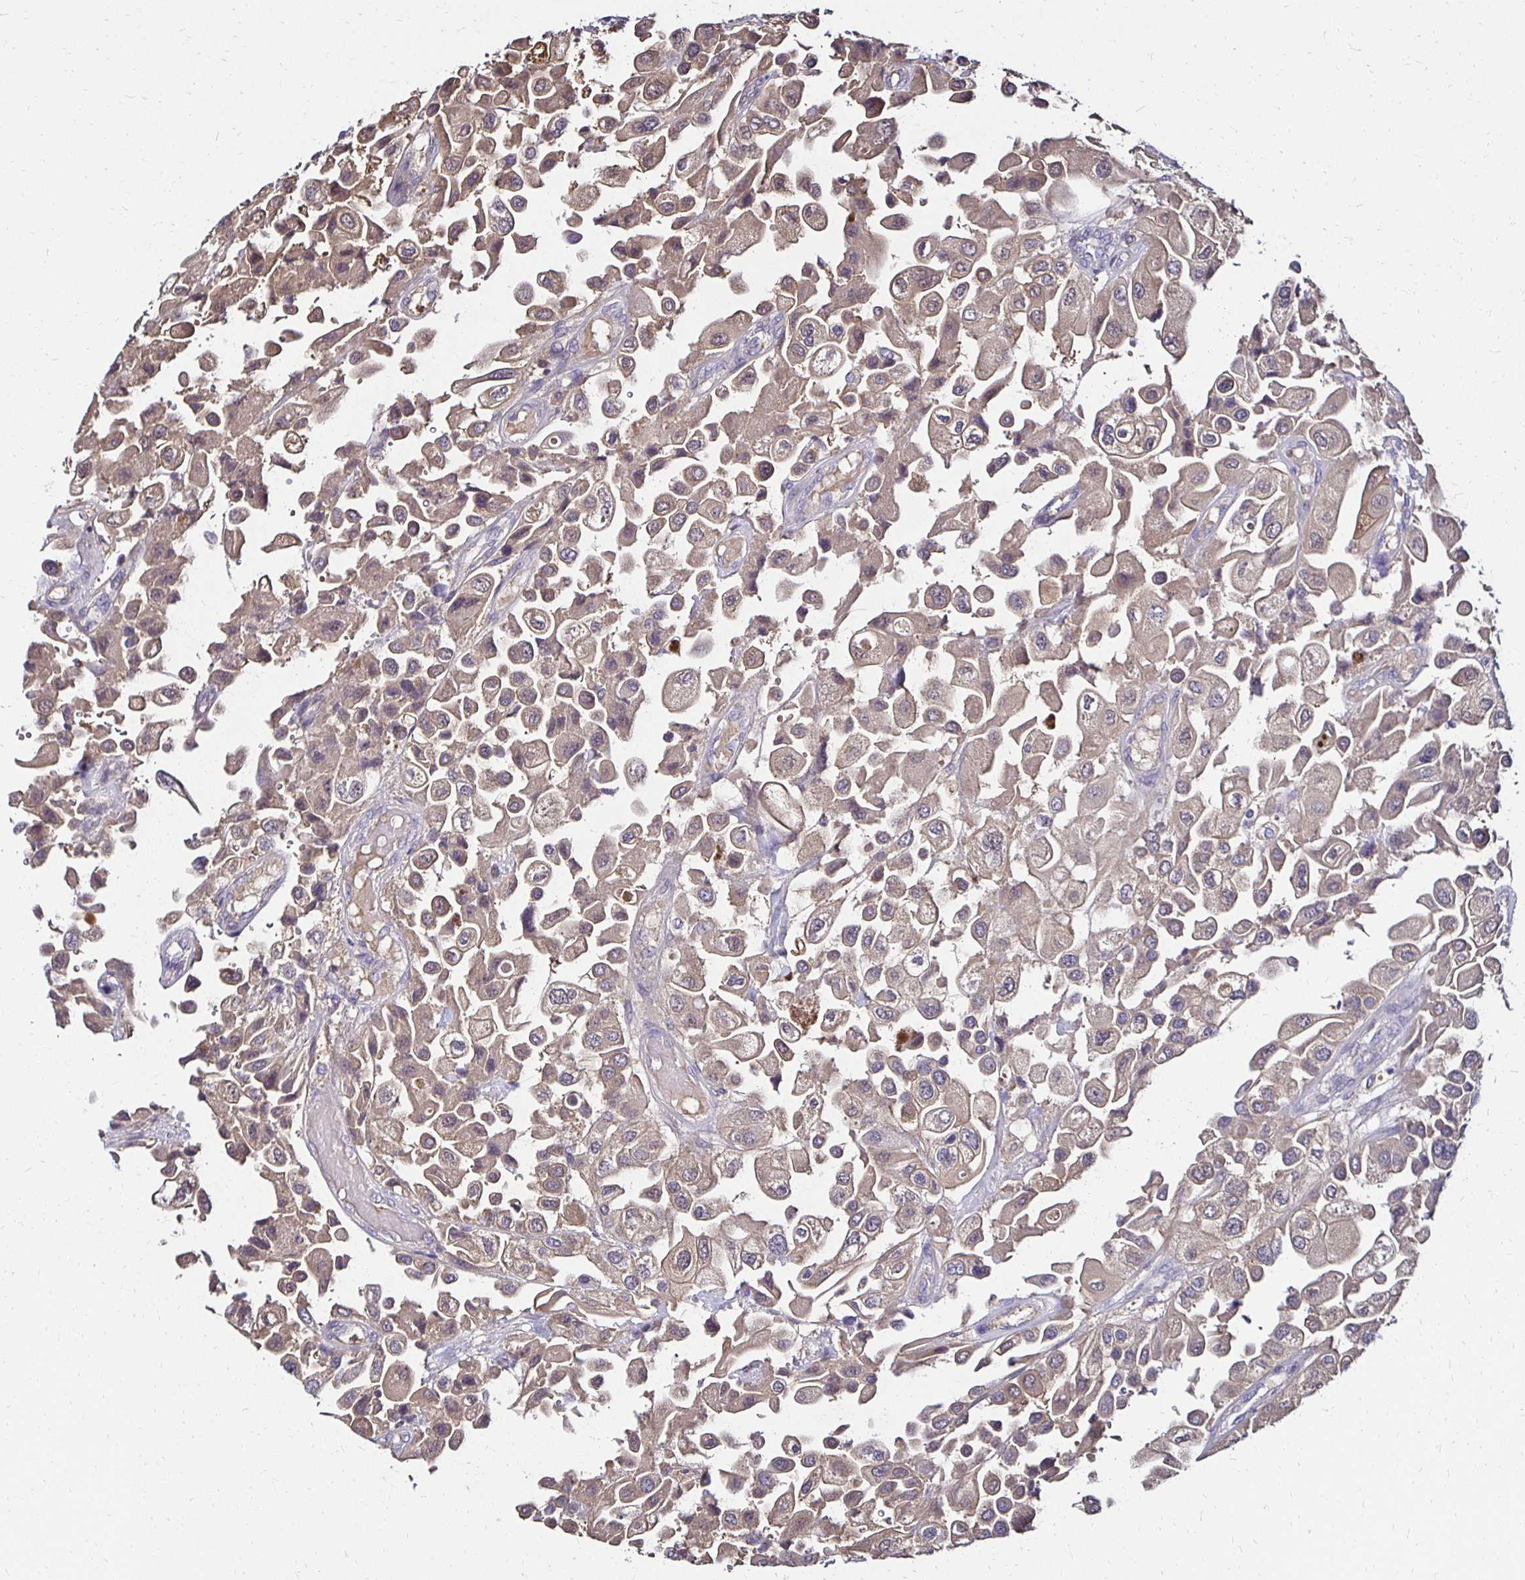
{"staining": {"intensity": "weak", "quantity": "25%-75%", "location": "cytoplasmic/membranous"}, "tissue": "urothelial cancer", "cell_type": "Tumor cells", "image_type": "cancer", "snomed": [{"axis": "morphology", "description": "Urothelial carcinoma, High grade"}, {"axis": "topography", "description": "Urinary bladder"}], "caption": "Protein staining by immunohistochemistry exhibits weak cytoplasmic/membranous expression in about 25%-75% of tumor cells in urothelial carcinoma (high-grade). (Brightfield microscopy of DAB IHC at high magnification).", "gene": "TXN", "patient": {"sex": "female", "age": 64}}